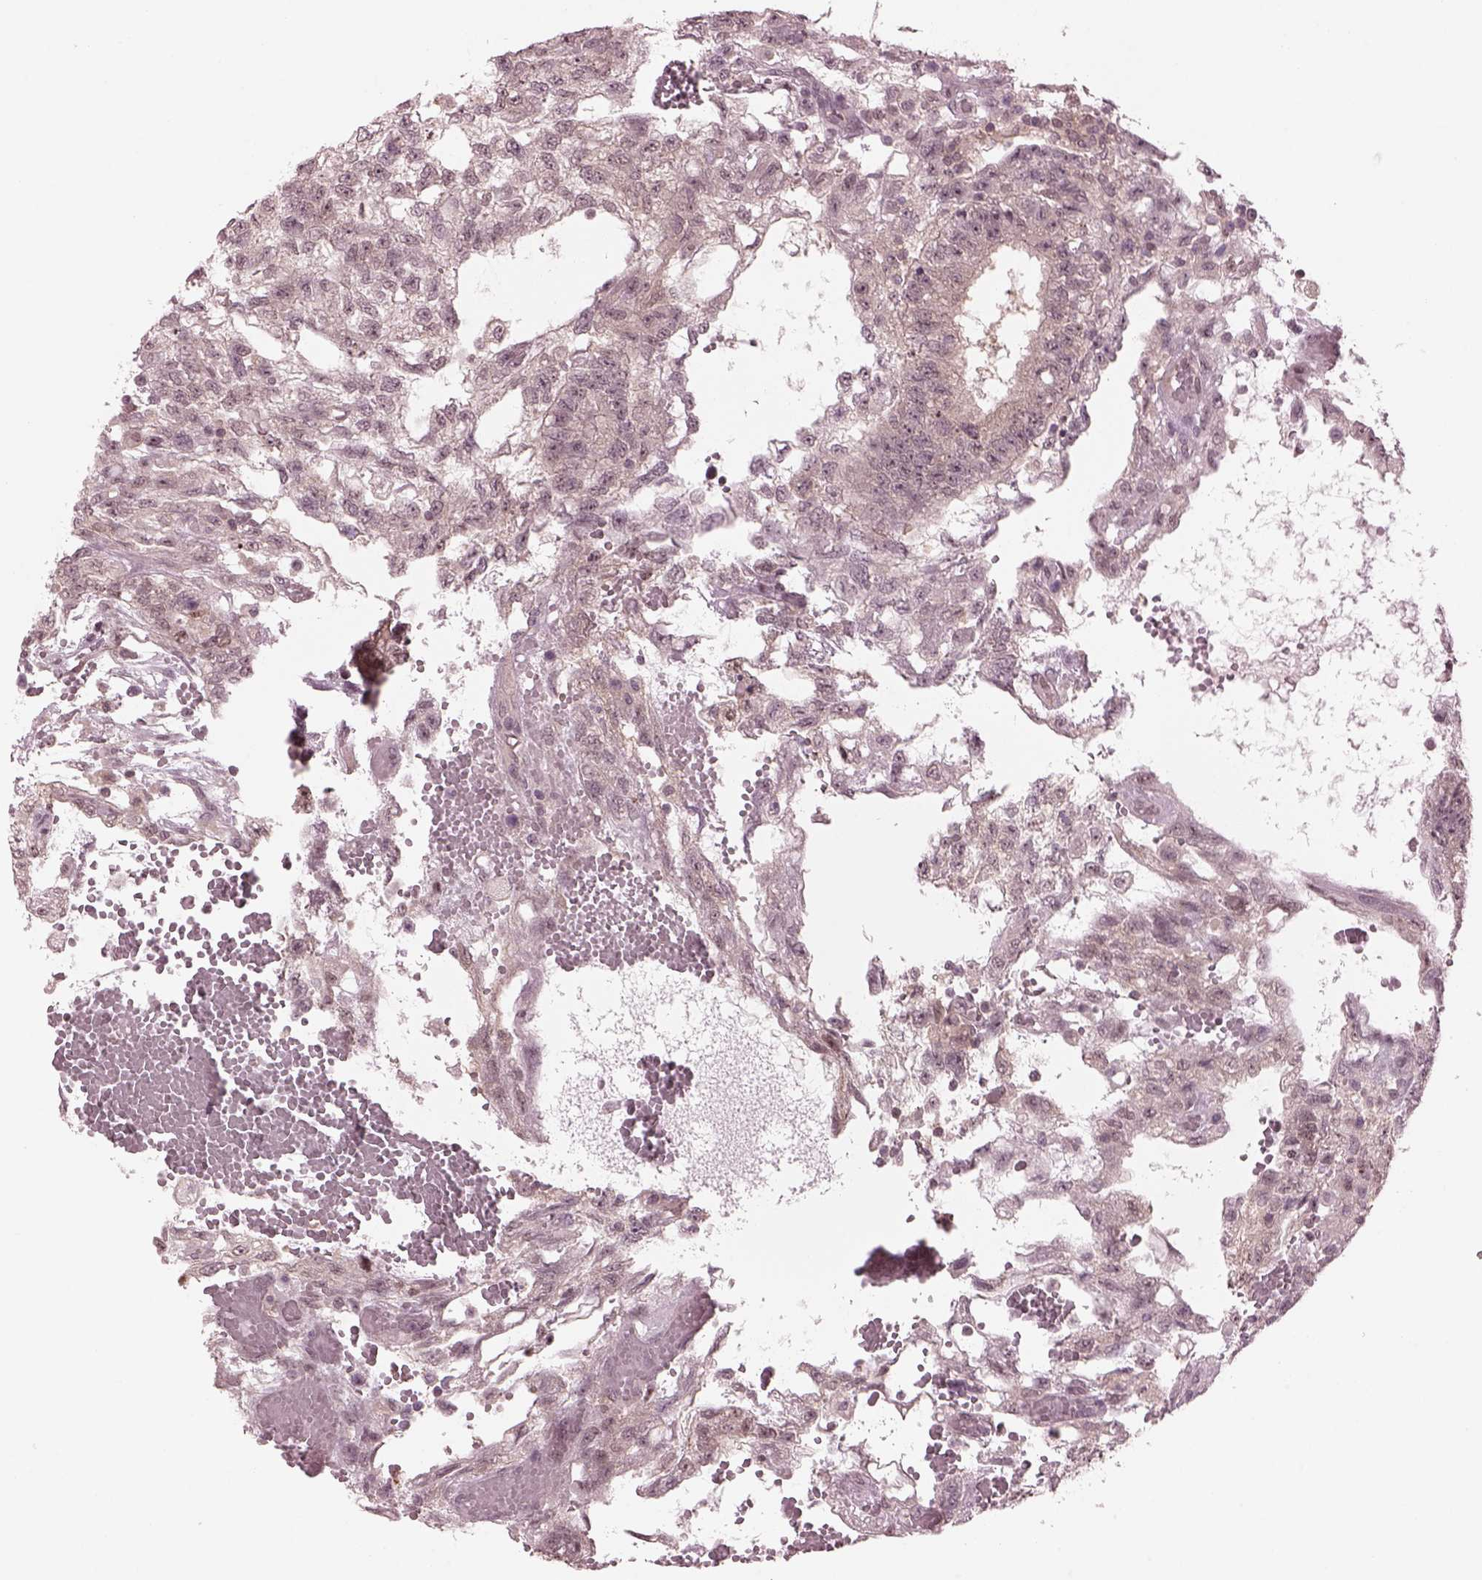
{"staining": {"intensity": "negative", "quantity": "none", "location": "none"}, "tissue": "testis cancer", "cell_type": "Tumor cells", "image_type": "cancer", "snomed": [{"axis": "morphology", "description": "Carcinoma, Embryonal, NOS"}, {"axis": "topography", "description": "Testis"}], "caption": "The IHC photomicrograph has no significant positivity in tumor cells of testis cancer (embryonal carcinoma) tissue.", "gene": "SRI", "patient": {"sex": "male", "age": 32}}